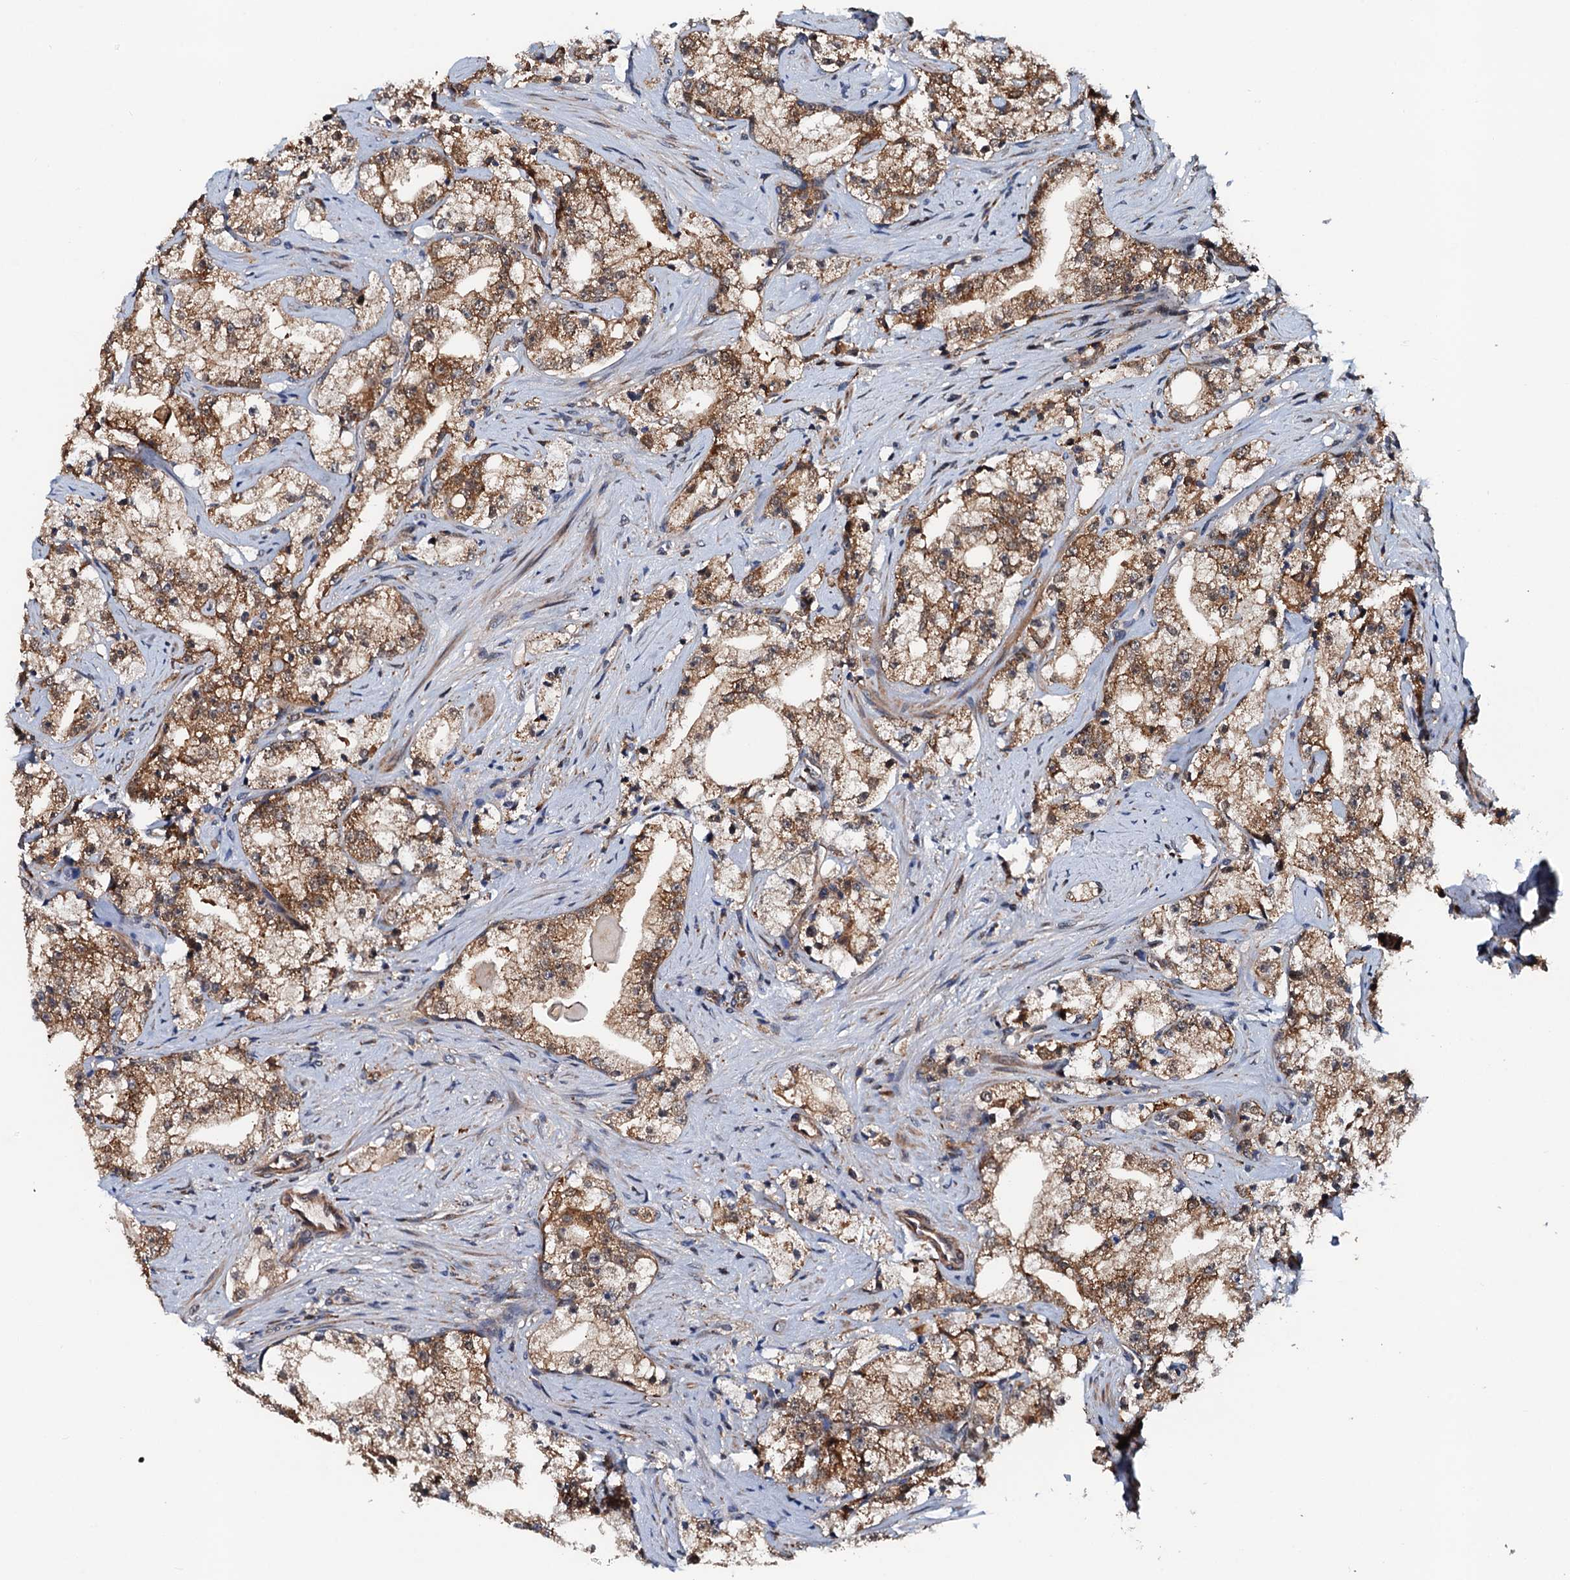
{"staining": {"intensity": "moderate", "quantity": ">75%", "location": "cytoplasmic/membranous"}, "tissue": "prostate cancer", "cell_type": "Tumor cells", "image_type": "cancer", "snomed": [{"axis": "morphology", "description": "Adenocarcinoma, High grade"}, {"axis": "topography", "description": "Prostate"}], "caption": "Immunohistochemical staining of prostate high-grade adenocarcinoma demonstrates medium levels of moderate cytoplasmic/membranous positivity in about >75% of tumor cells. Immunohistochemistry (ihc) stains the protein of interest in brown and the nuclei are stained blue.", "gene": "AAGAB", "patient": {"sex": "male", "age": 64}}